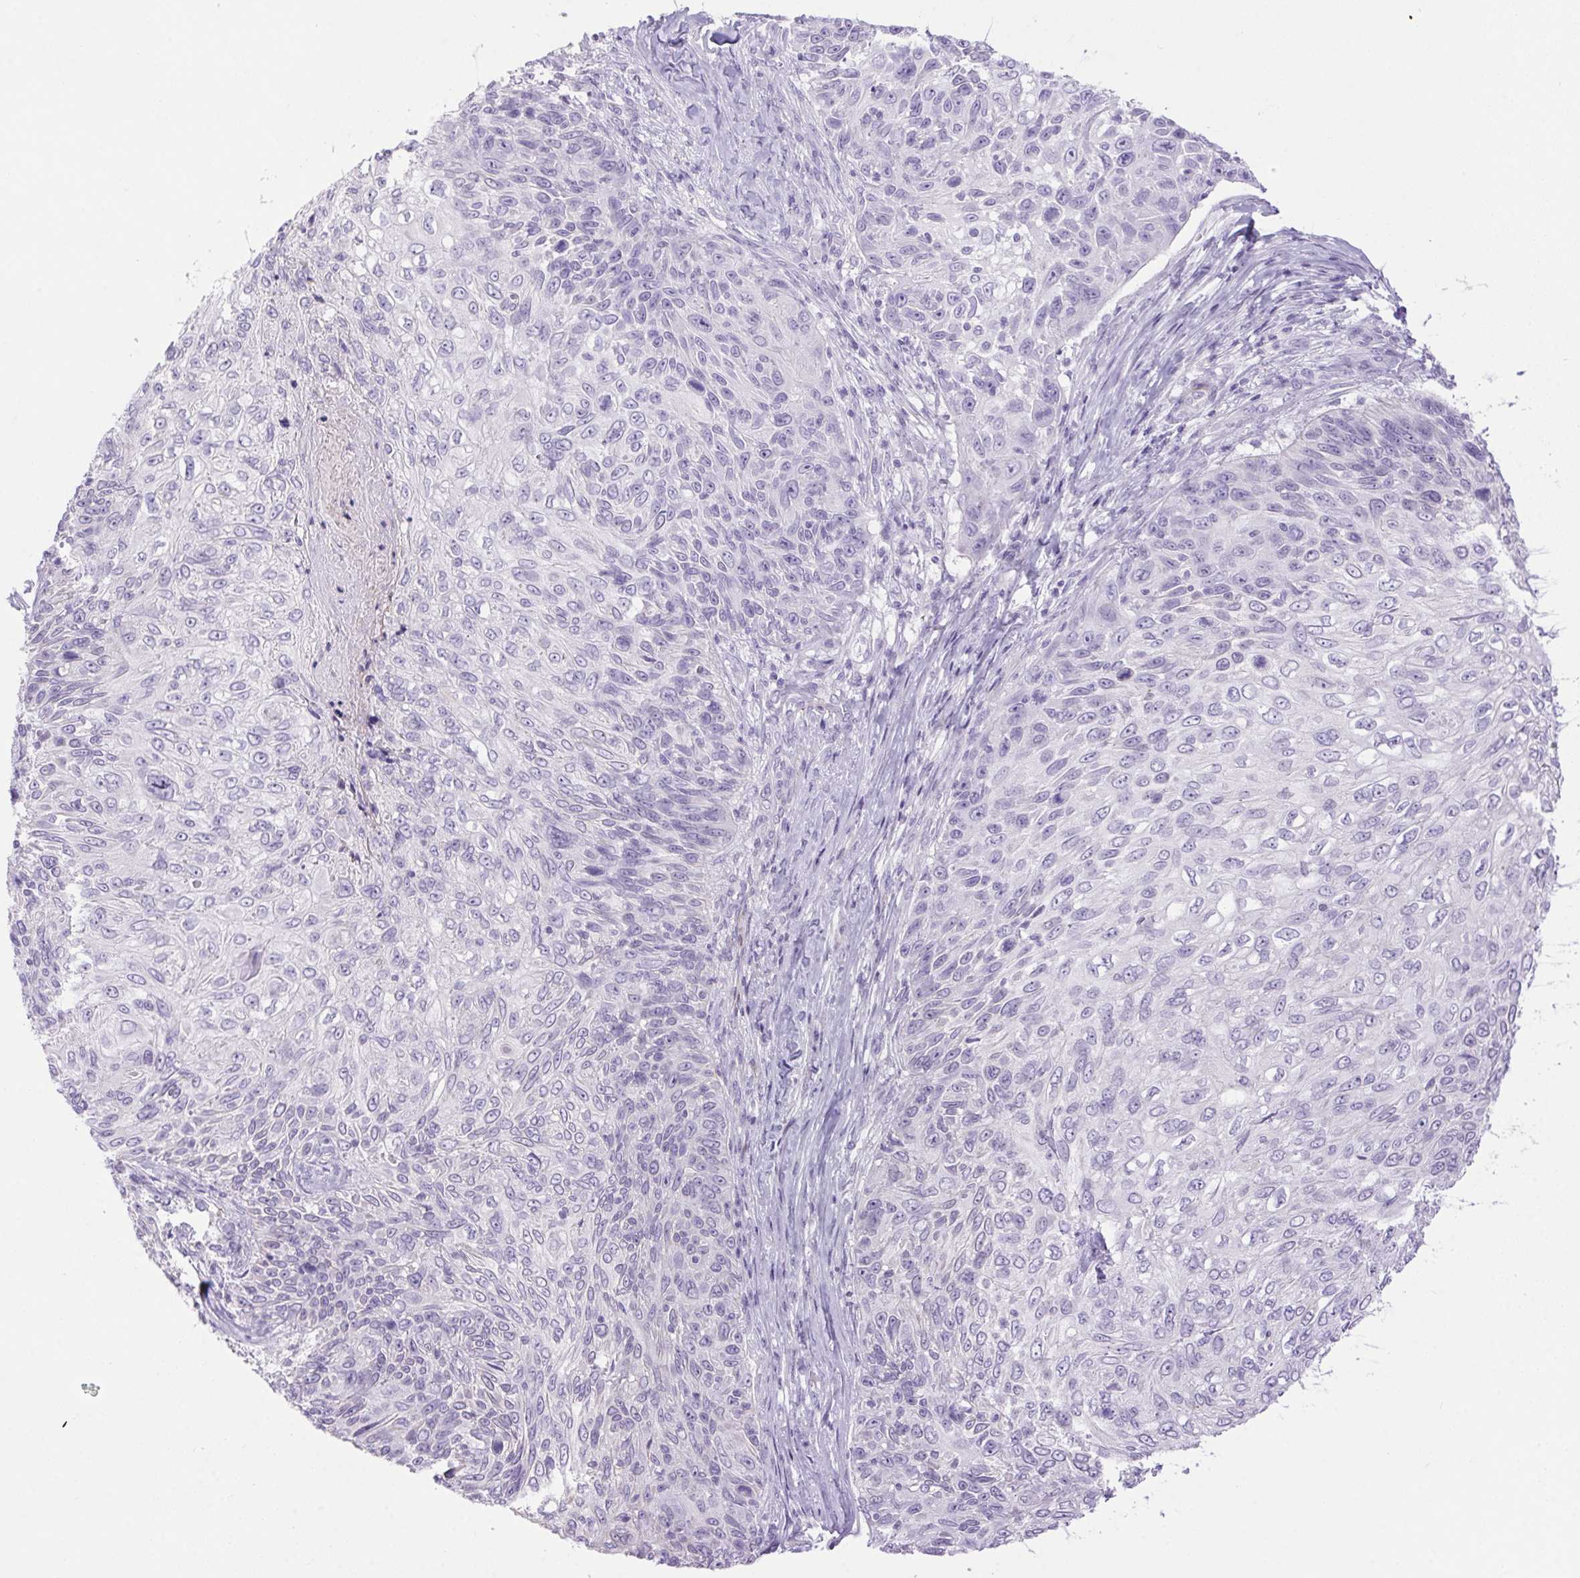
{"staining": {"intensity": "negative", "quantity": "none", "location": "none"}, "tissue": "skin cancer", "cell_type": "Tumor cells", "image_type": "cancer", "snomed": [{"axis": "morphology", "description": "Squamous cell carcinoma, NOS"}, {"axis": "topography", "description": "Skin"}], "caption": "Immunohistochemical staining of human skin cancer demonstrates no significant positivity in tumor cells.", "gene": "ERP27", "patient": {"sex": "male", "age": 92}}